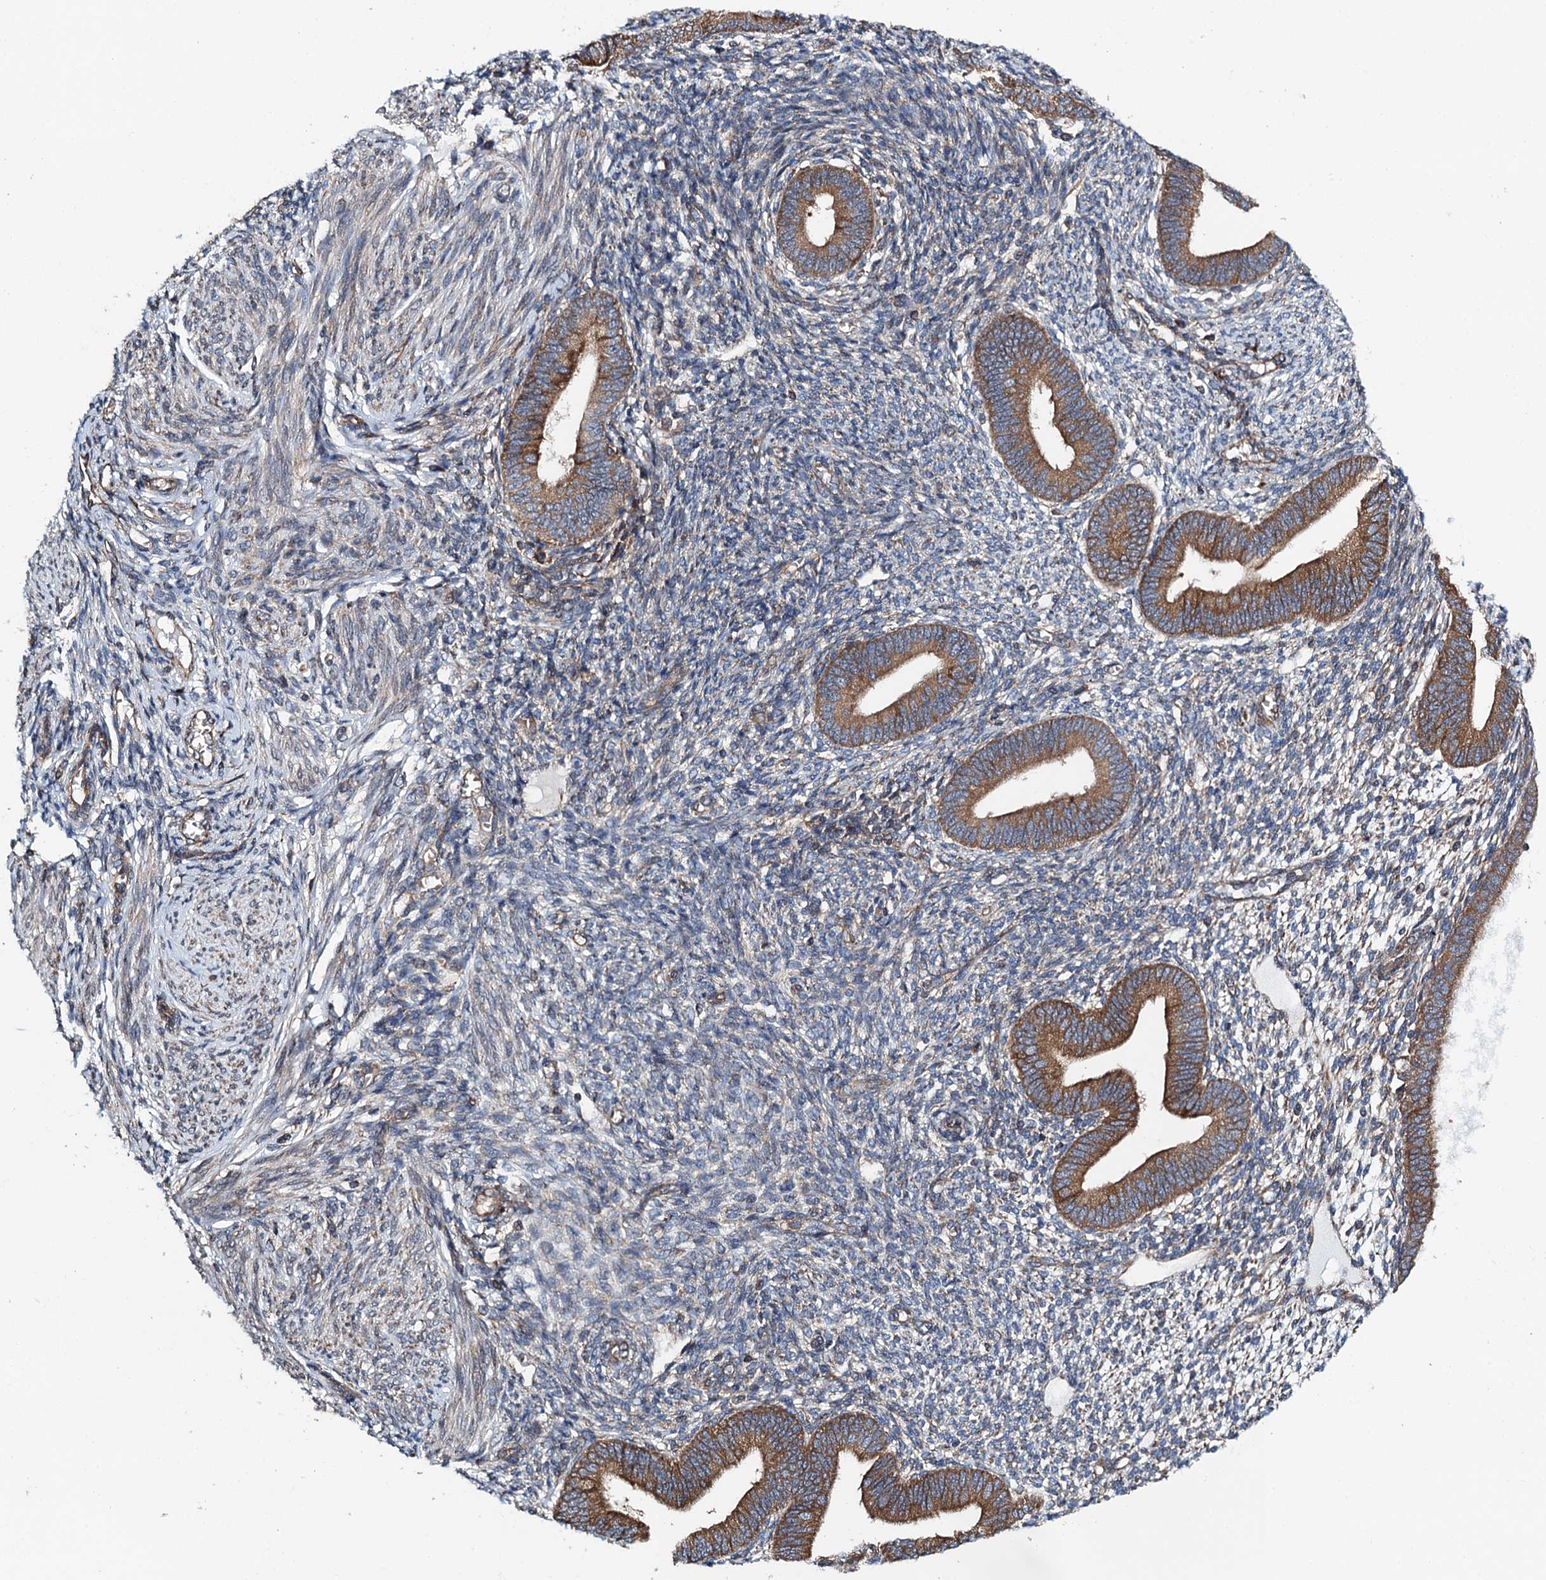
{"staining": {"intensity": "negative", "quantity": "none", "location": "none"}, "tissue": "endometrium", "cell_type": "Cells in endometrial stroma", "image_type": "normal", "snomed": [{"axis": "morphology", "description": "Normal tissue, NOS"}, {"axis": "topography", "description": "Endometrium"}], "caption": "Cells in endometrial stroma show no significant protein expression in benign endometrium. (Stains: DAB immunohistochemistry with hematoxylin counter stain, Microscopy: brightfield microscopy at high magnification).", "gene": "MDM1", "patient": {"sex": "female", "age": 46}}